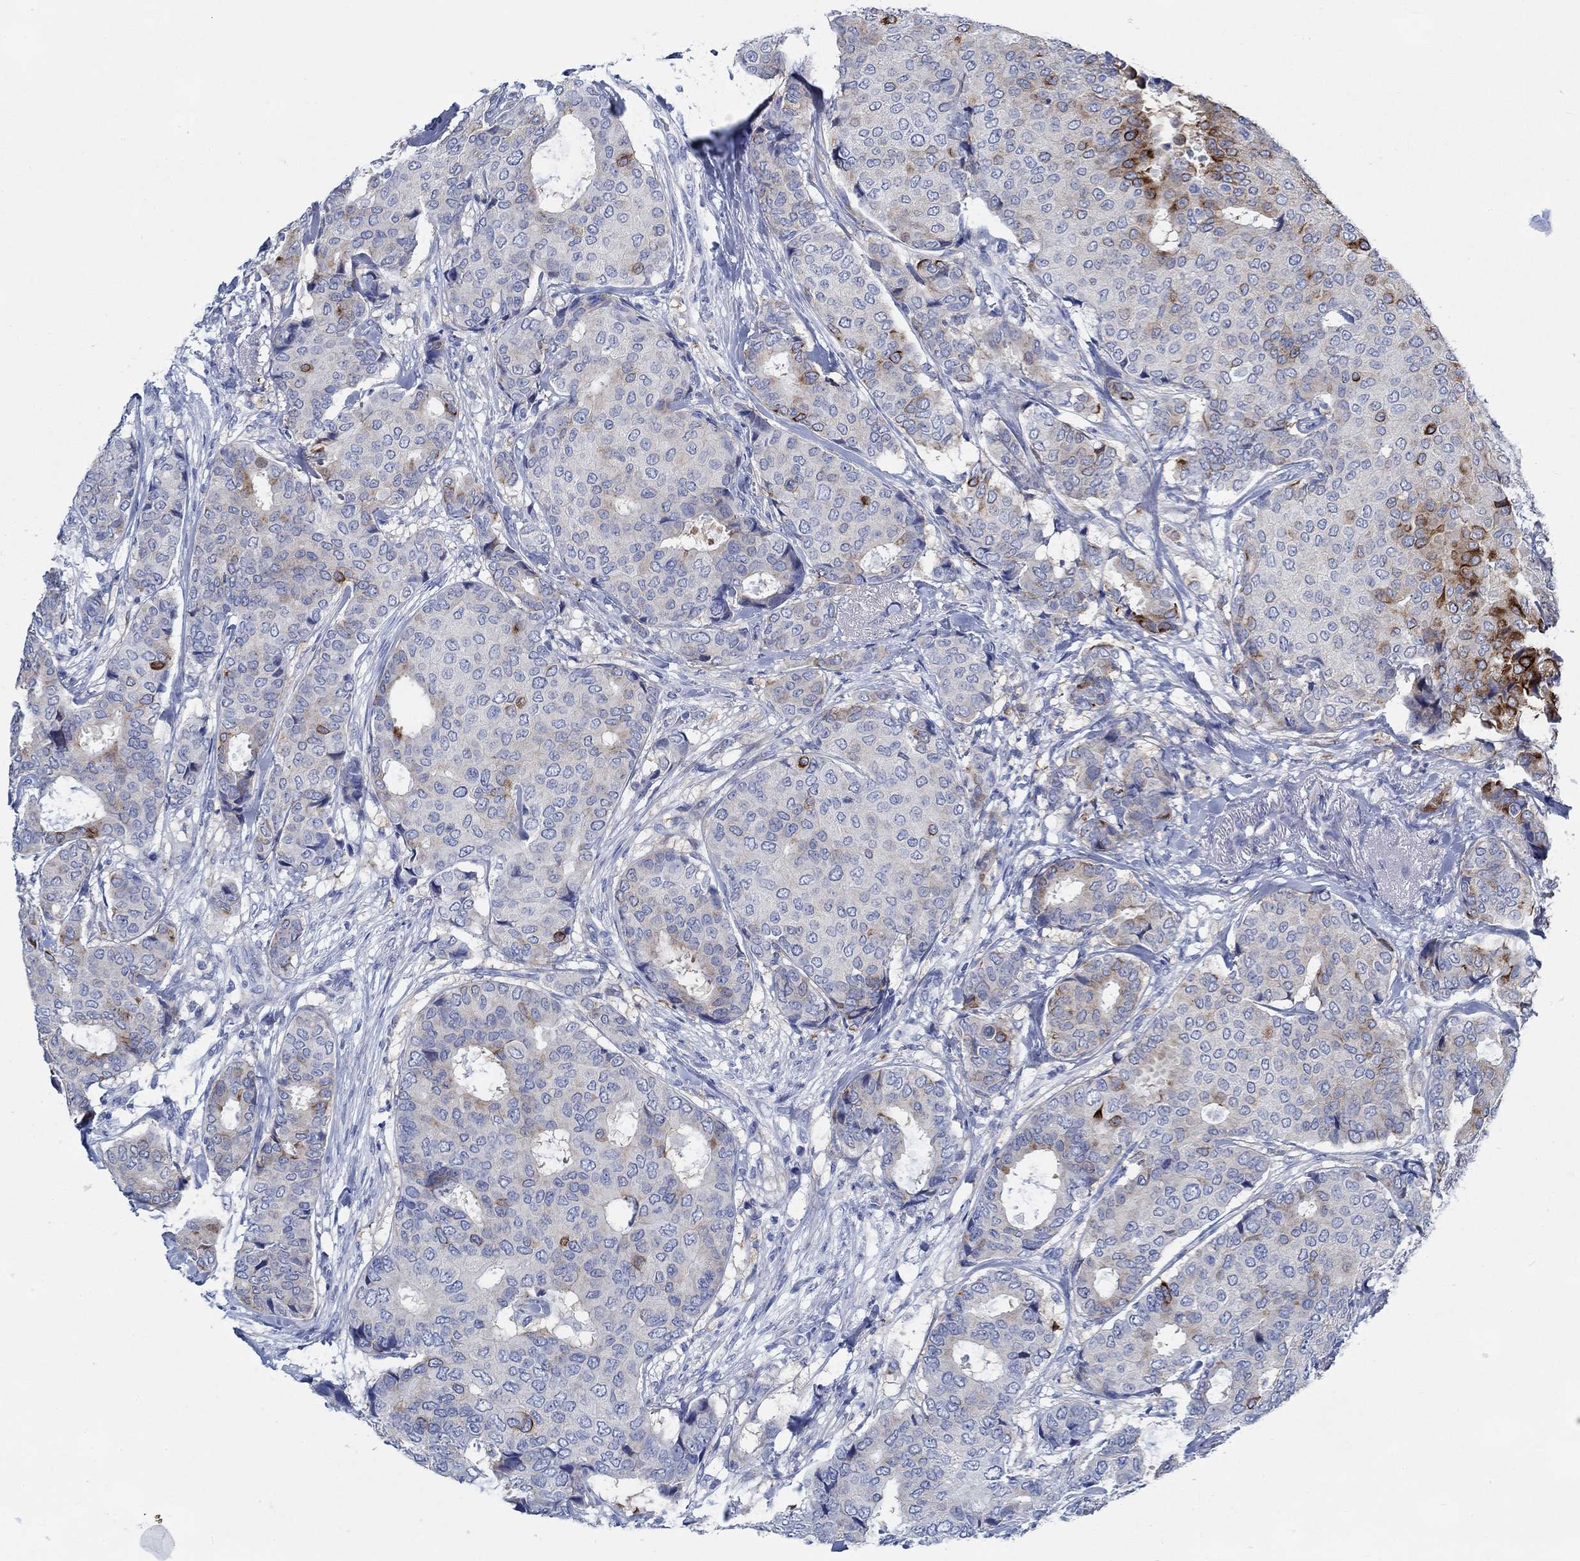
{"staining": {"intensity": "strong", "quantity": "<25%", "location": "cytoplasmic/membranous"}, "tissue": "breast cancer", "cell_type": "Tumor cells", "image_type": "cancer", "snomed": [{"axis": "morphology", "description": "Duct carcinoma"}, {"axis": "topography", "description": "Breast"}], "caption": "A micrograph of breast cancer (invasive ductal carcinoma) stained for a protein demonstrates strong cytoplasmic/membranous brown staining in tumor cells.", "gene": "SVEP1", "patient": {"sex": "female", "age": 75}}